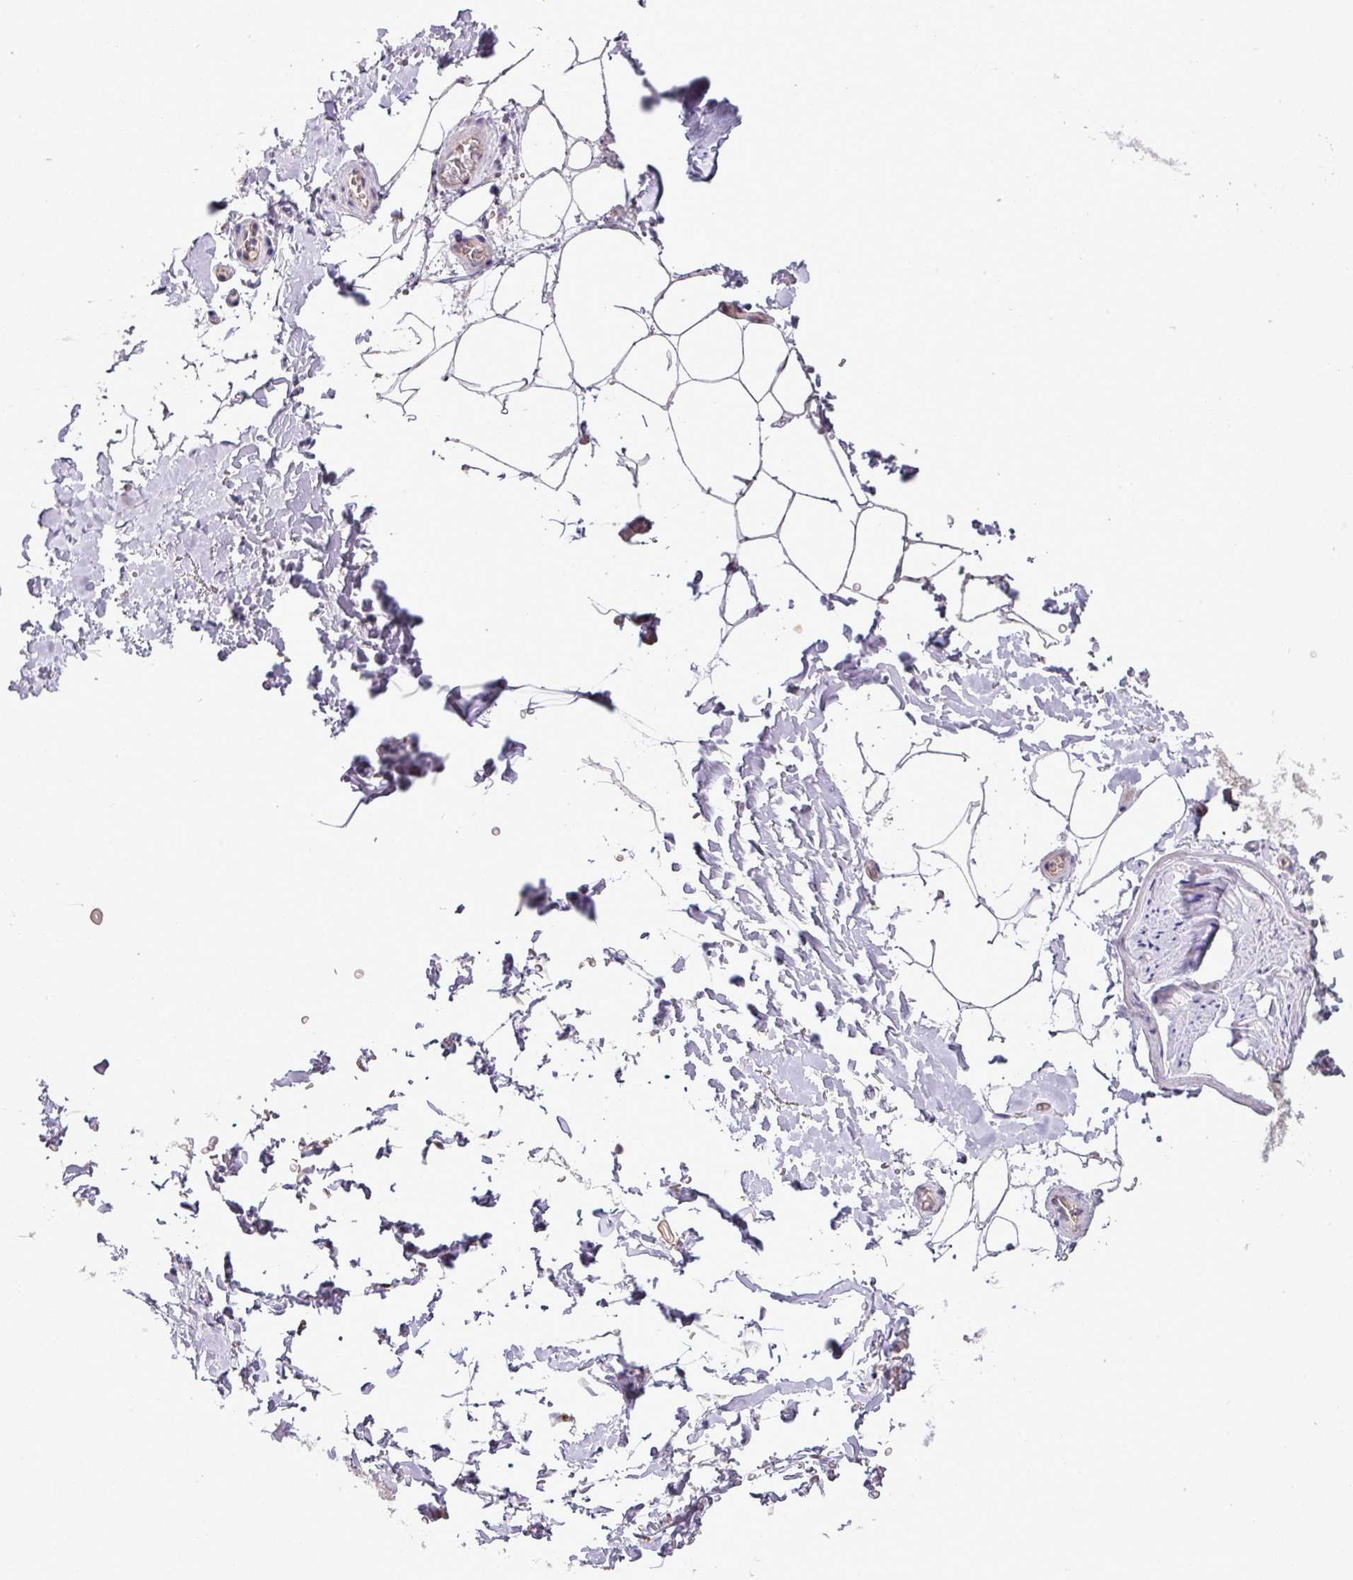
{"staining": {"intensity": "negative", "quantity": "none", "location": "none"}, "tissue": "adipose tissue", "cell_type": "Adipocytes", "image_type": "normal", "snomed": [{"axis": "morphology", "description": "Normal tissue, NOS"}, {"axis": "topography", "description": "Vascular tissue"}, {"axis": "topography", "description": "Peripheral nerve tissue"}], "caption": "An IHC photomicrograph of normal adipose tissue is shown. There is no staining in adipocytes of adipose tissue.", "gene": "BRINP2", "patient": {"sex": "male", "age": 41}}